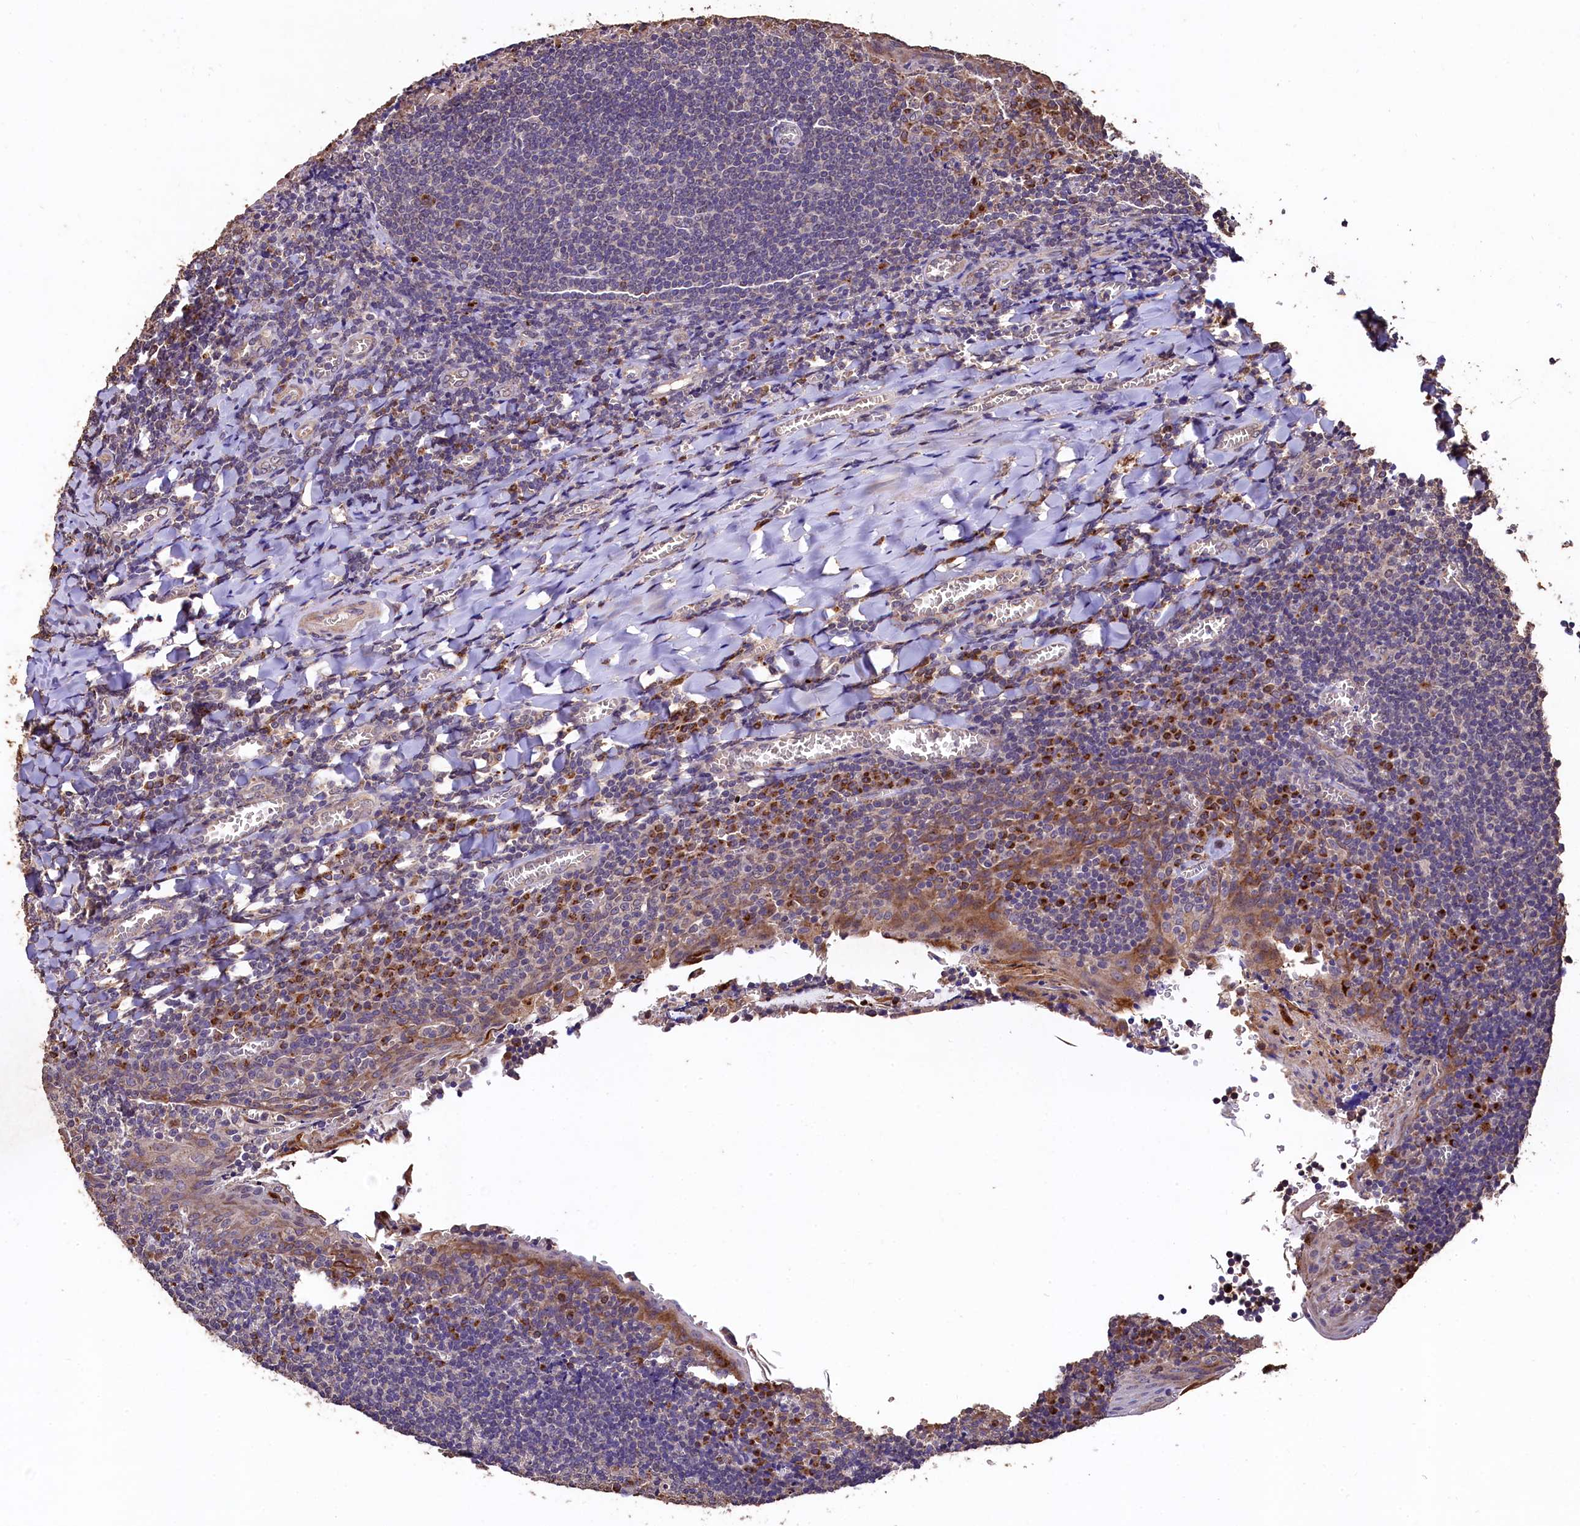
{"staining": {"intensity": "moderate", "quantity": "<25%", "location": "cytoplasmic/membranous"}, "tissue": "tonsil", "cell_type": "Germinal center cells", "image_type": "normal", "snomed": [{"axis": "morphology", "description": "Normal tissue, NOS"}, {"axis": "topography", "description": "Tonsil"}], "caption": "Immunohistochemical staining of normal tonsil demonstrates <25% levels of moderate cytoplasmic/membranous protein expression in approximately <25% of germinal center cells.", "gene": "LSM4", "patient": {"sex": "male", "age": 27}}